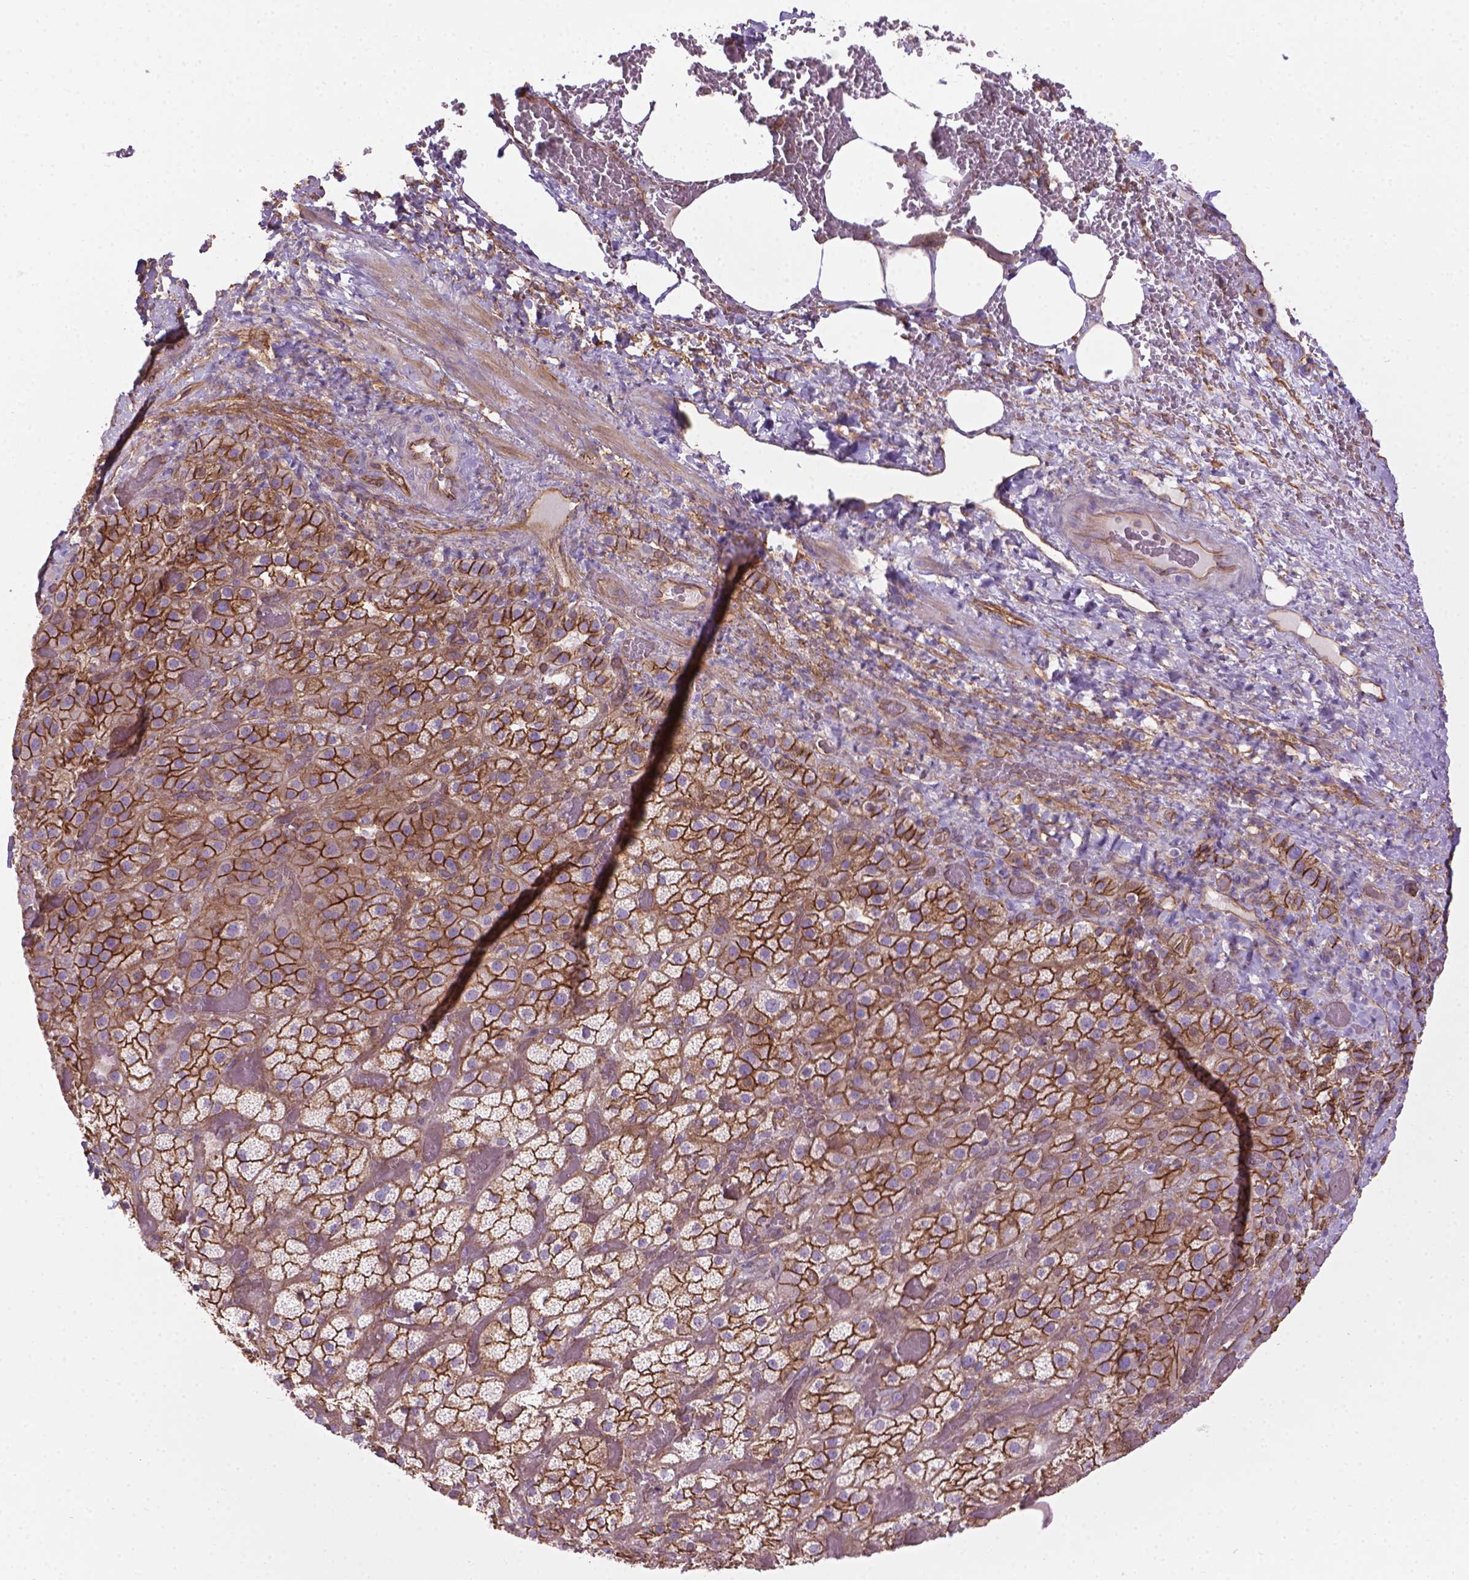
{"staining": {"intensity": "strong", "quantity": "25%-75%", "location": "cytoplasmic/membranous"}, "tissue": "adrenal gland", "cell_type": "Glandular cells", "image_type": "normal", "snomed": [{"axis": "morphology", "description": "Normal tissue, NOS"}, {"axis": "topography", "description": "Adrenal gland"}], "caption": "Strong cytoplasmic/membranous expression for a protein is identified in about 25%-75% of glandular cells of unremarkable adrenal gland using immunohistochemistry (IHC).", "gene": "TENT5A", "patient": {"sex": "male", "age": 57}}